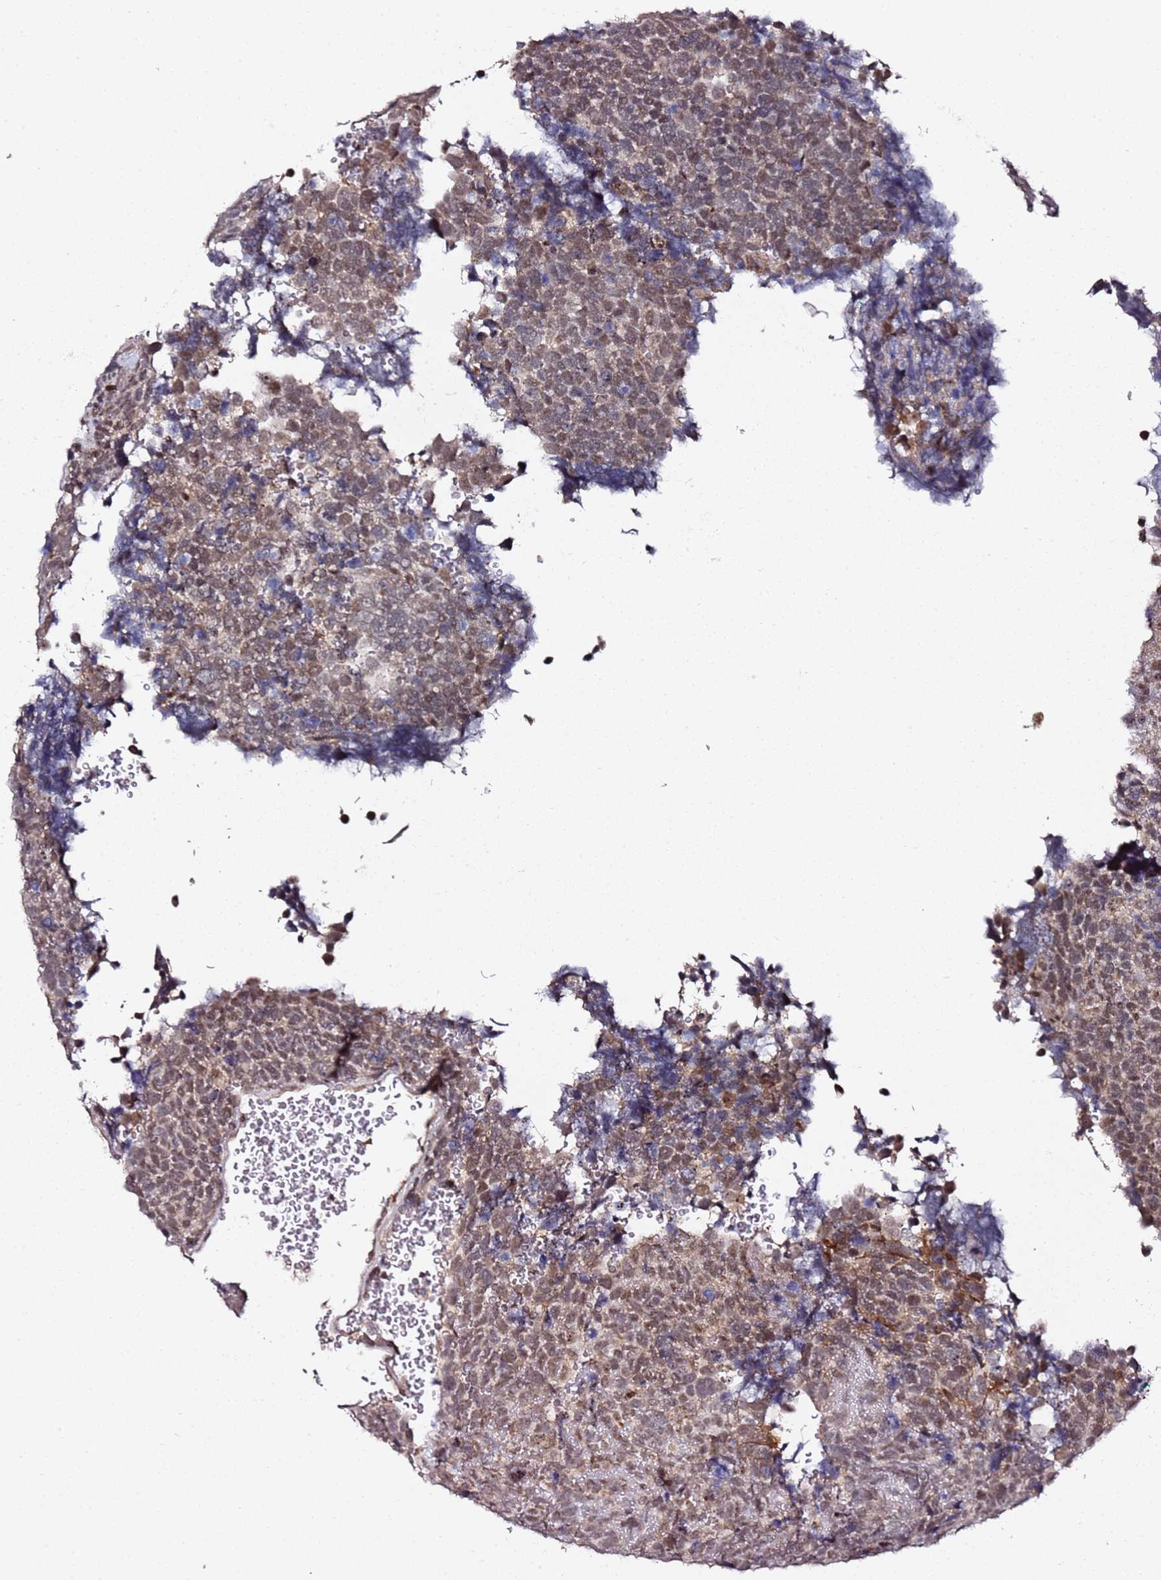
{"staining": {"intensity": "moderate", "quantity": ">75%", "location": "cytoplasmic/membranous,nuclear"}, "tissue": "urothelial cancer", "cell_type": "Tumor cells", "image_type": "cancer", "snomed": [{"axis": "morphology", "description": "Urothelial carcinoma, High grade"}, {"axis": "topography", "description": "Urinary bladder"}], "caption": "Human high-grade urothelial carcinoma stained for a protein (brown) reveals moderate cytoplasmic/membranous and nuclear positive expression in about >75% of tumor cells.", "gene": "TP53AIP1", "patient": {"sex": "female", "age": 82}}